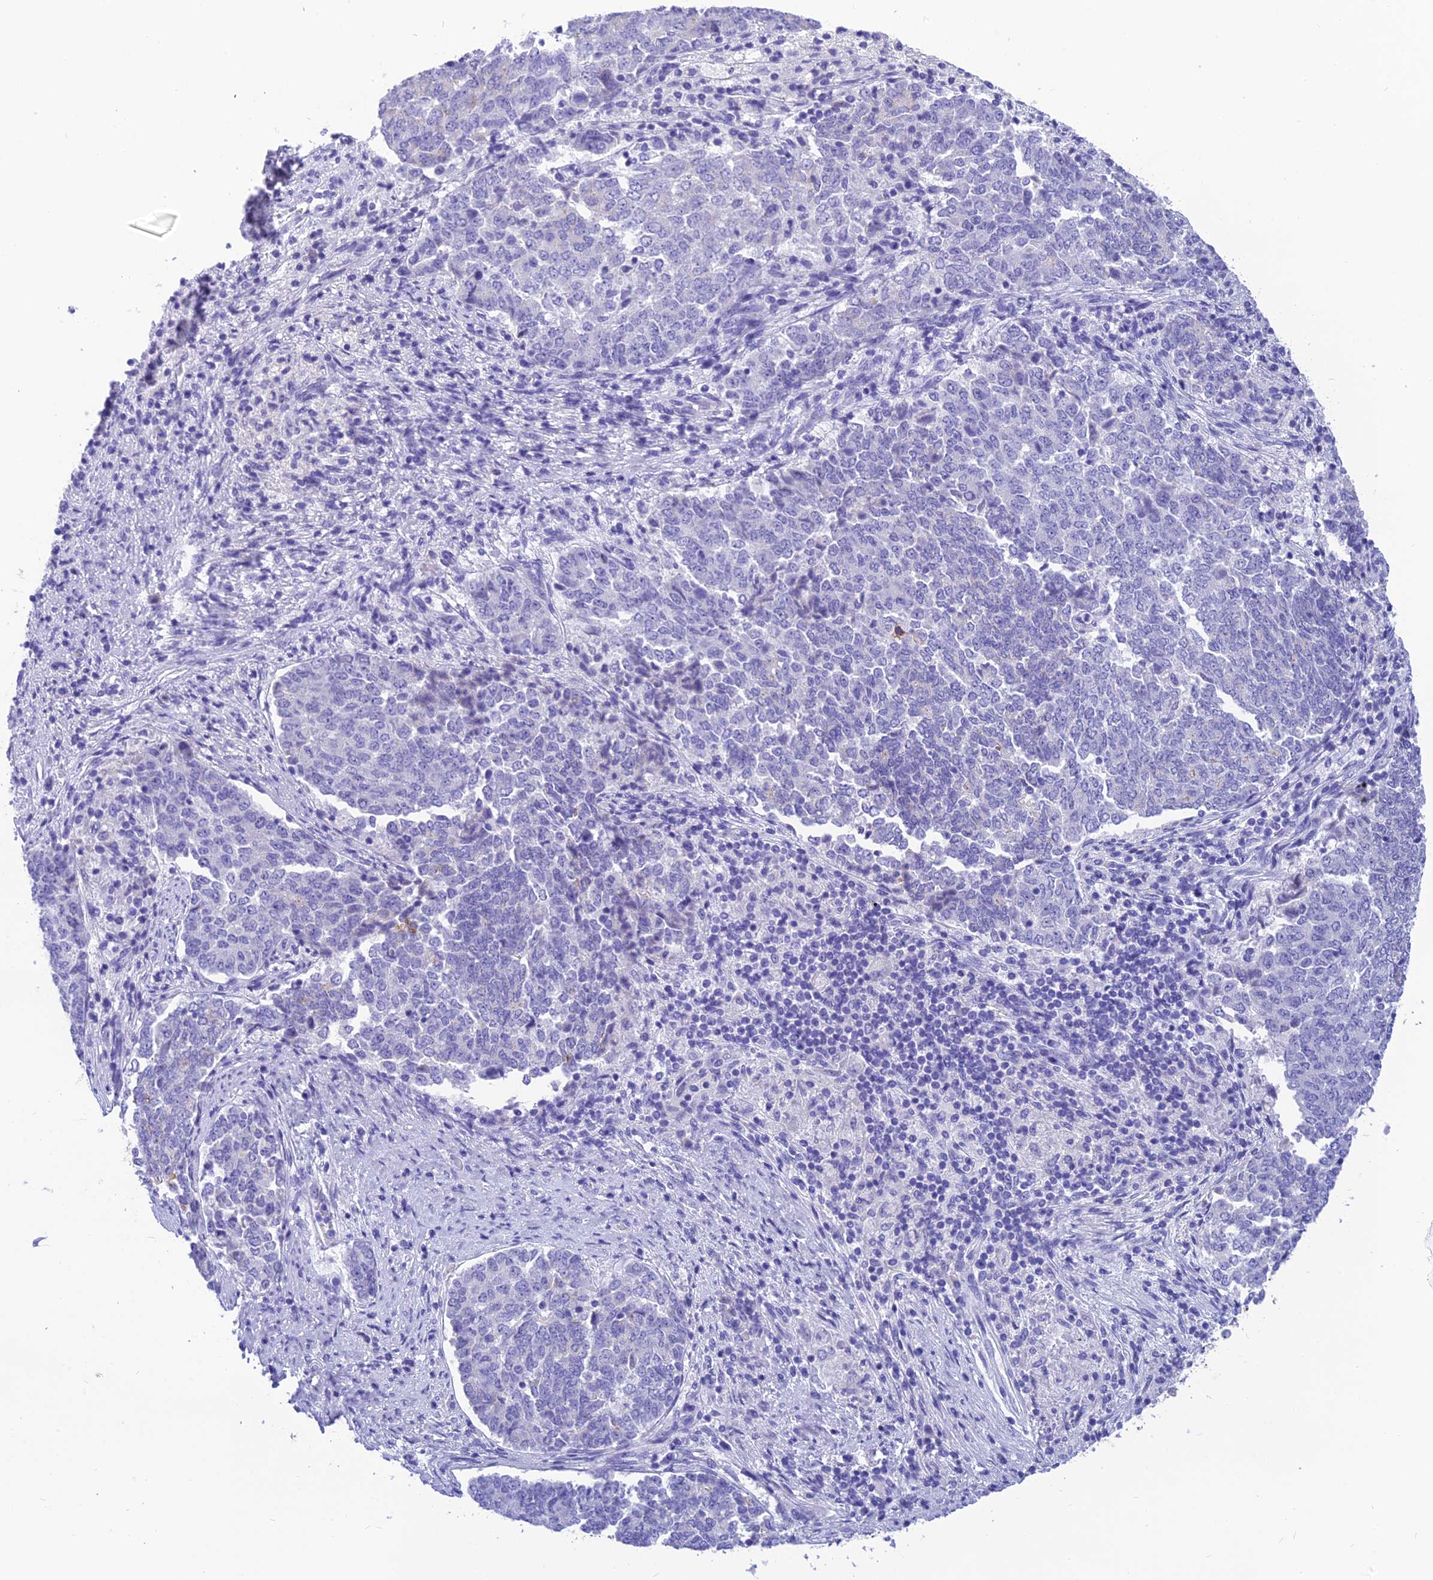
{"staining": {"intensity": "negative", "quantity": "none", "location": "none"}, "tissue": "endometrial cancer", "cell_type": "Tumor cells", "image_type": "cancer", "snomed": [{"axis": "morphology", "description": "Adenocarcinoma, NOS"}, {"axis": "topography", "description": "Endometrium"}], "caption": "Immunohistochemistry photomicrograph of neoplastic tissue: human endometrial adenocarcinoma stained with DAB displays no significant protein positivity in tumor cells.", "gene": "KDELR3", "patient": {"sex": "female", "age": 80}}